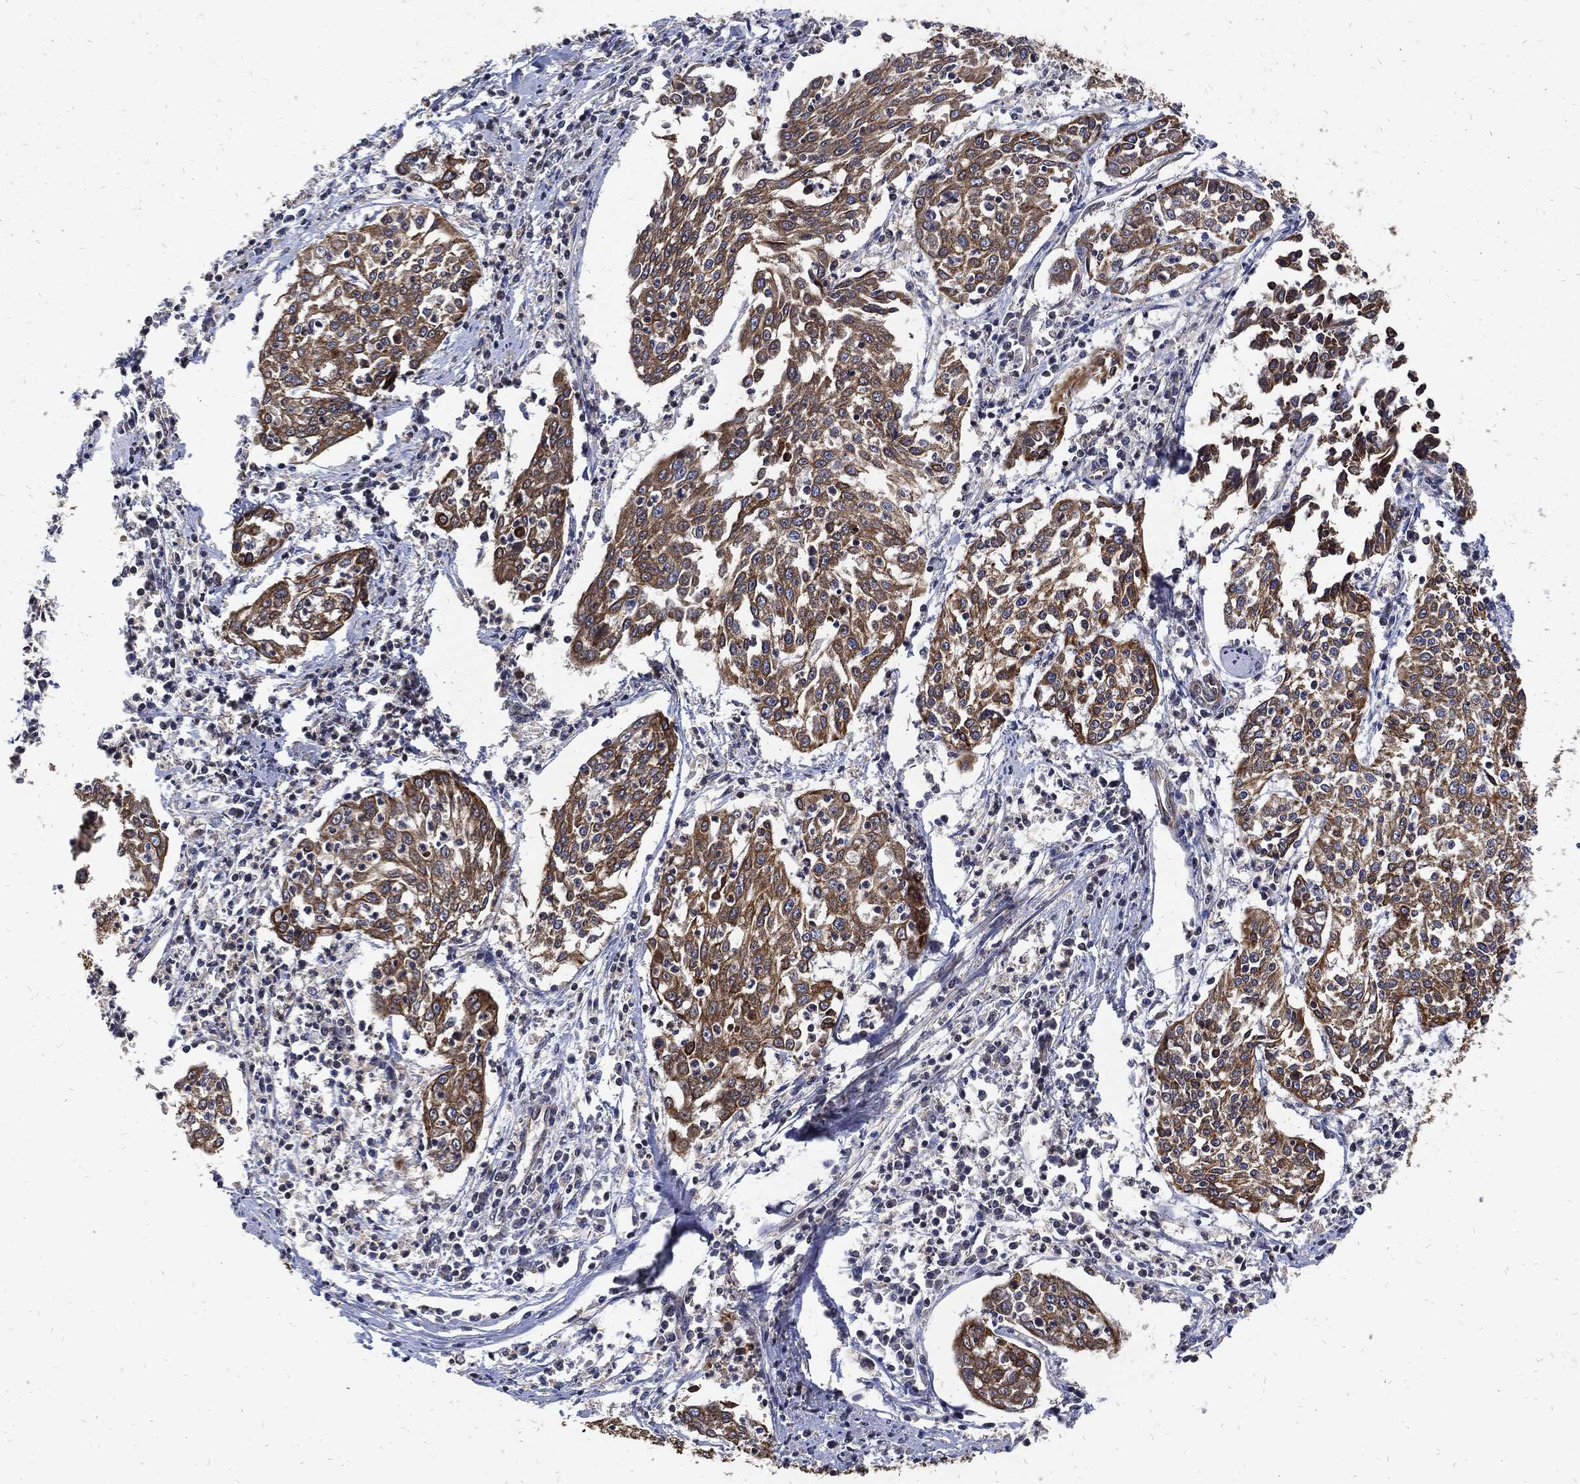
{"staining": {"intensity": "moderate", "quantity": ">75%", "location": "cytoplasmic/membranous"}, "tissue": "cervical cancer", "cell_type": "Tumor cells", "image_type": "cancer", "snomed": [{"axis": "morphology", "description": "Squamous cell carcinoma, NOS"}, {"axis": "topography", "description": "Cervix"}], "caption": "An image showing moderate cytoplasmic/membranous staining in approximately >75% of tumor cells in cervical cancer (squamous cell carcinoma), as visualized by brown immunohistochemical staining.", "gene": "DCTN1", "patient": {"sex": "female", "age": 41}}